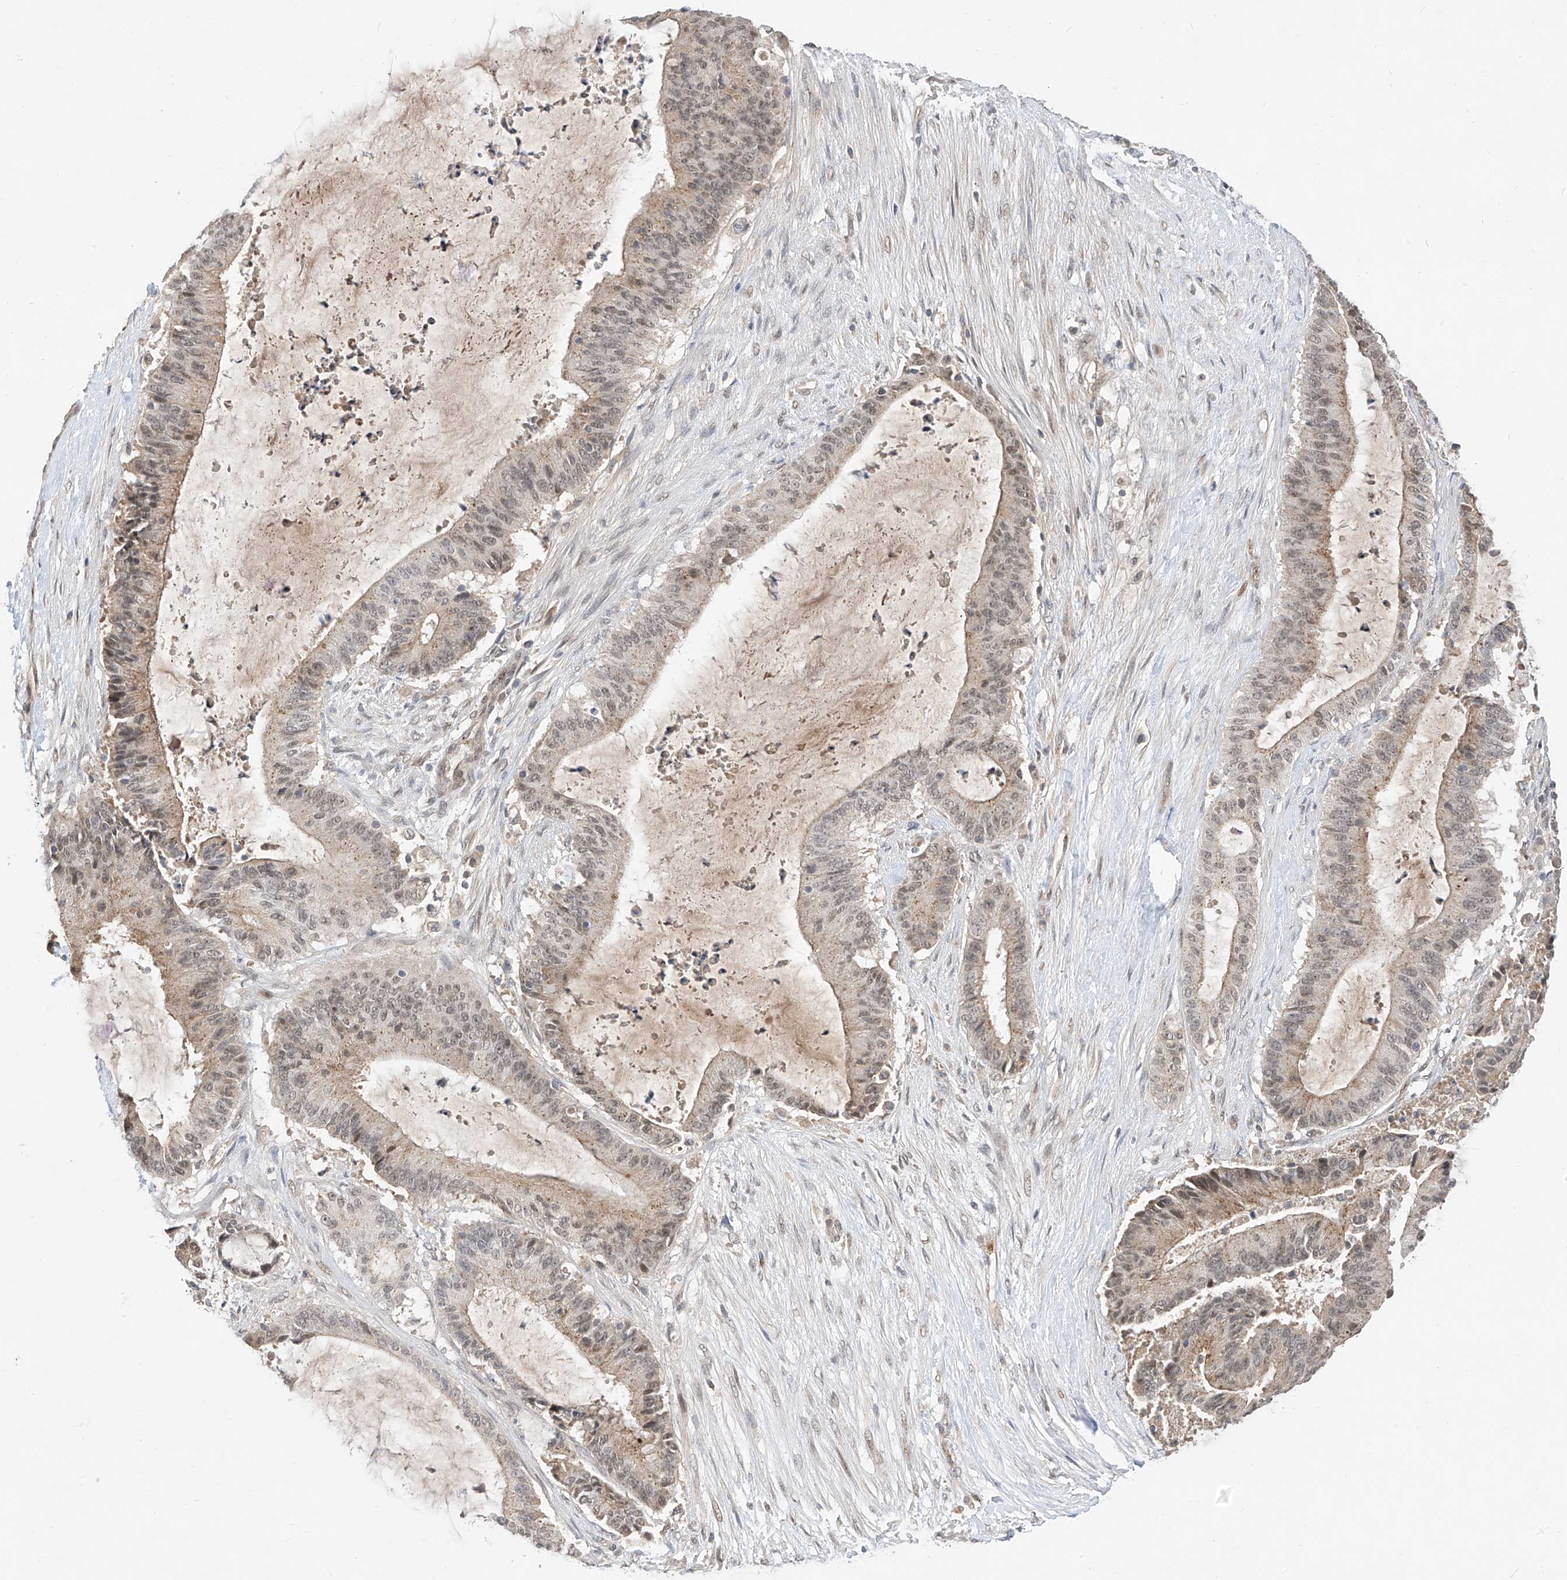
{"staining": {"intensity": "weak", "quantity": "25%-75%", "location": "nuclear"}, "tissue": "liver cancer", "cell_type": "Tumor cells", "image_type": "cancer", "snomed": [{"axis": "morphology", "description": "Normal tissue, NOS"}, {"axis": "morphology", "description": "Cholangiocarcinoma"}, {"axis": "topography", "description": "Liver"}, {"axis": "topography", "description": "Peripheral nerve tissue"}], "caption": "High-magnification brightfield microscopy of liver cancer (cholangiocarcinoma) stained with DAB (3,3'-diaminobenzidine) (brown) and counterstained with hematoxylin (blue). tumor cells exhibit weak nuclear positivity is seen in approximately25%-75% of cells.", "gene": "MRTFA", "patient": {"sex": "female", "age": 73}}